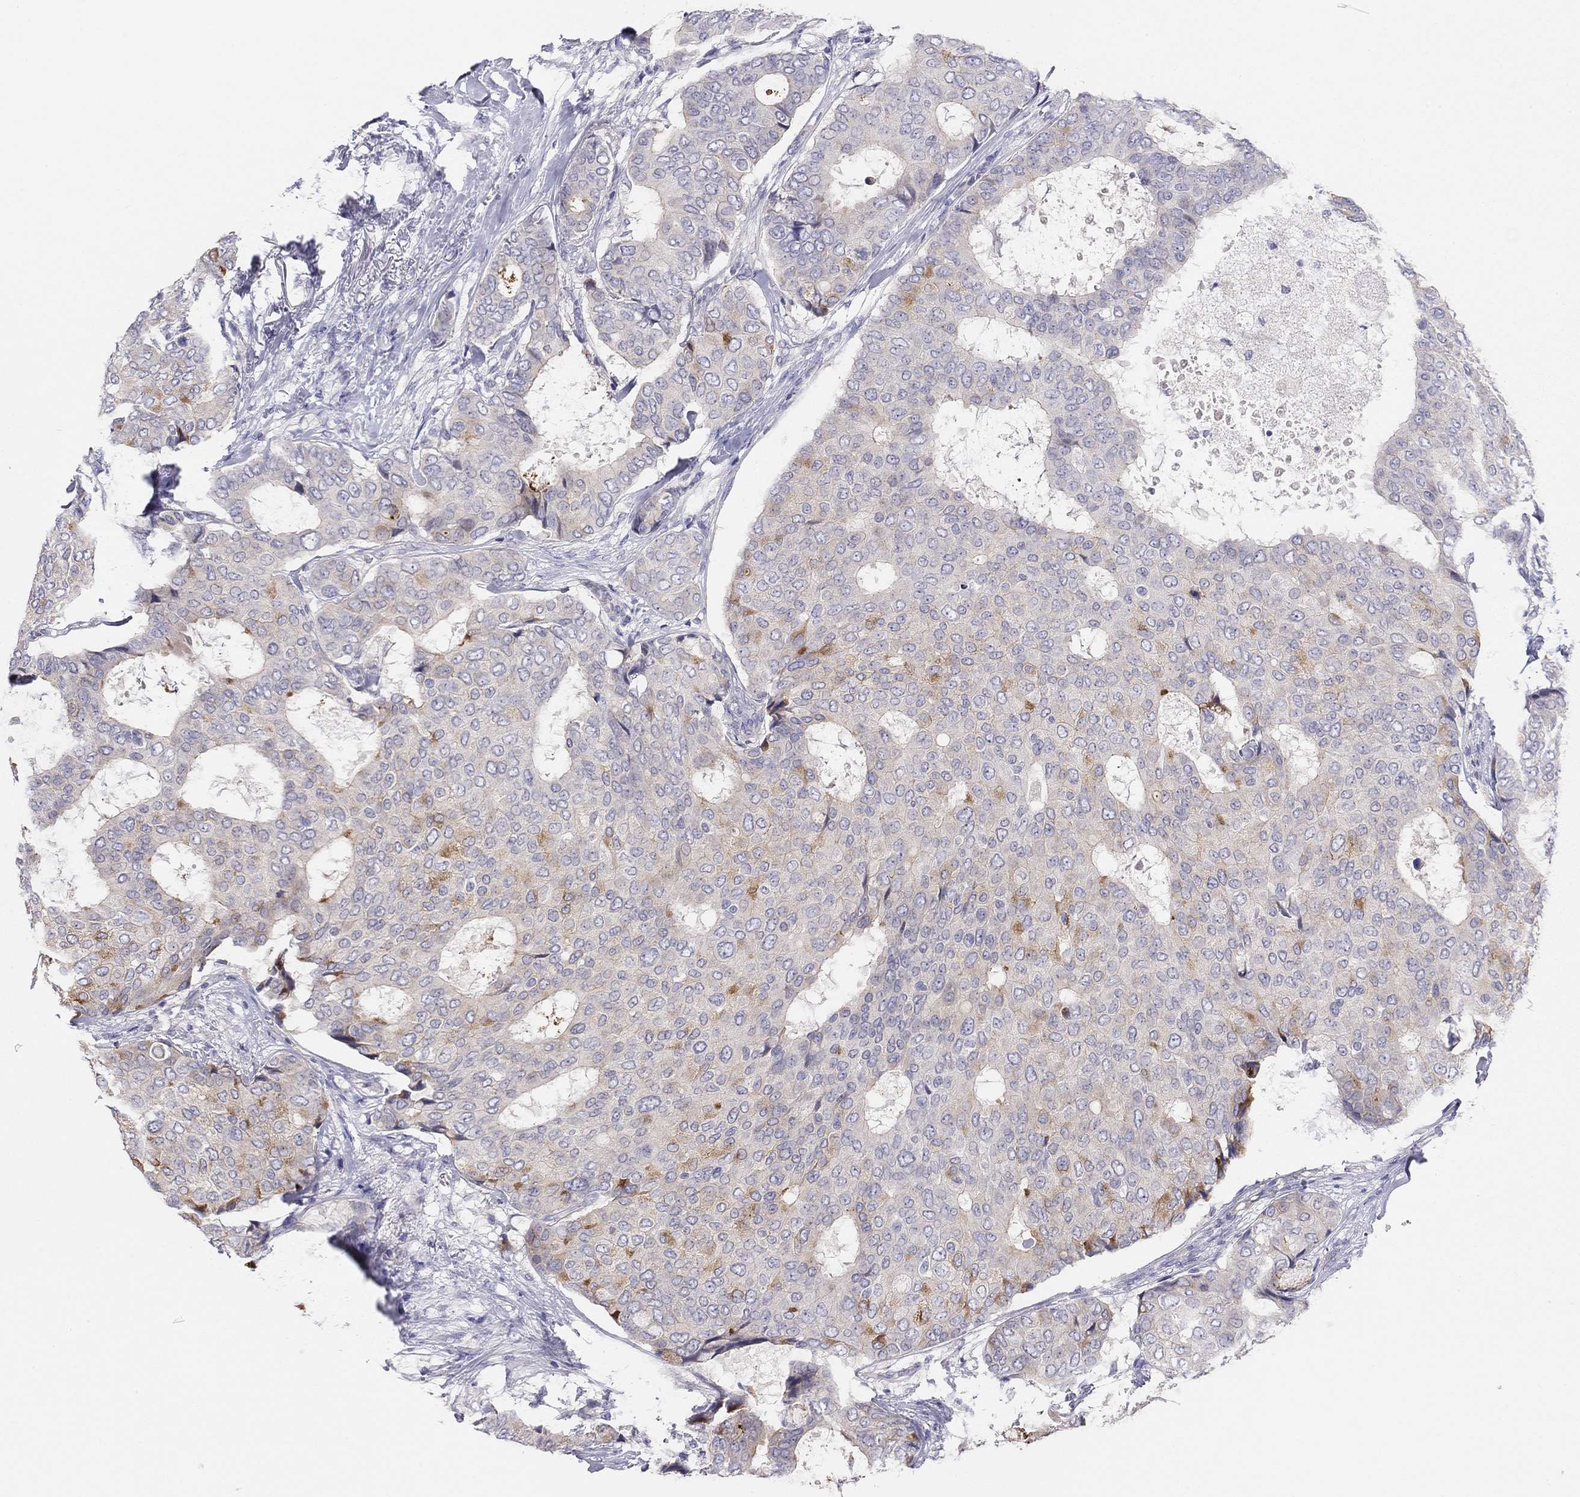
{"staining": {"intensity": "strong", "quantity": "<25%", "location": "cytoplasmic/membranous"}, "tissue": "breast cancer", "cell_type": "Tumor cells", "image_type": "cancer", "snomed": [{"axis": "morphology", "description": "Duct carcinoma"}, {"axis": "topography", "description": "Breast"}], "caption": "Breast invasive ductal carcinoma tissue reveals strong cytoplasmic/membranous expression in about <25% of tumor cells", "gene": "MGAT4C", "patient": {"sex": "female", "age": 75}}